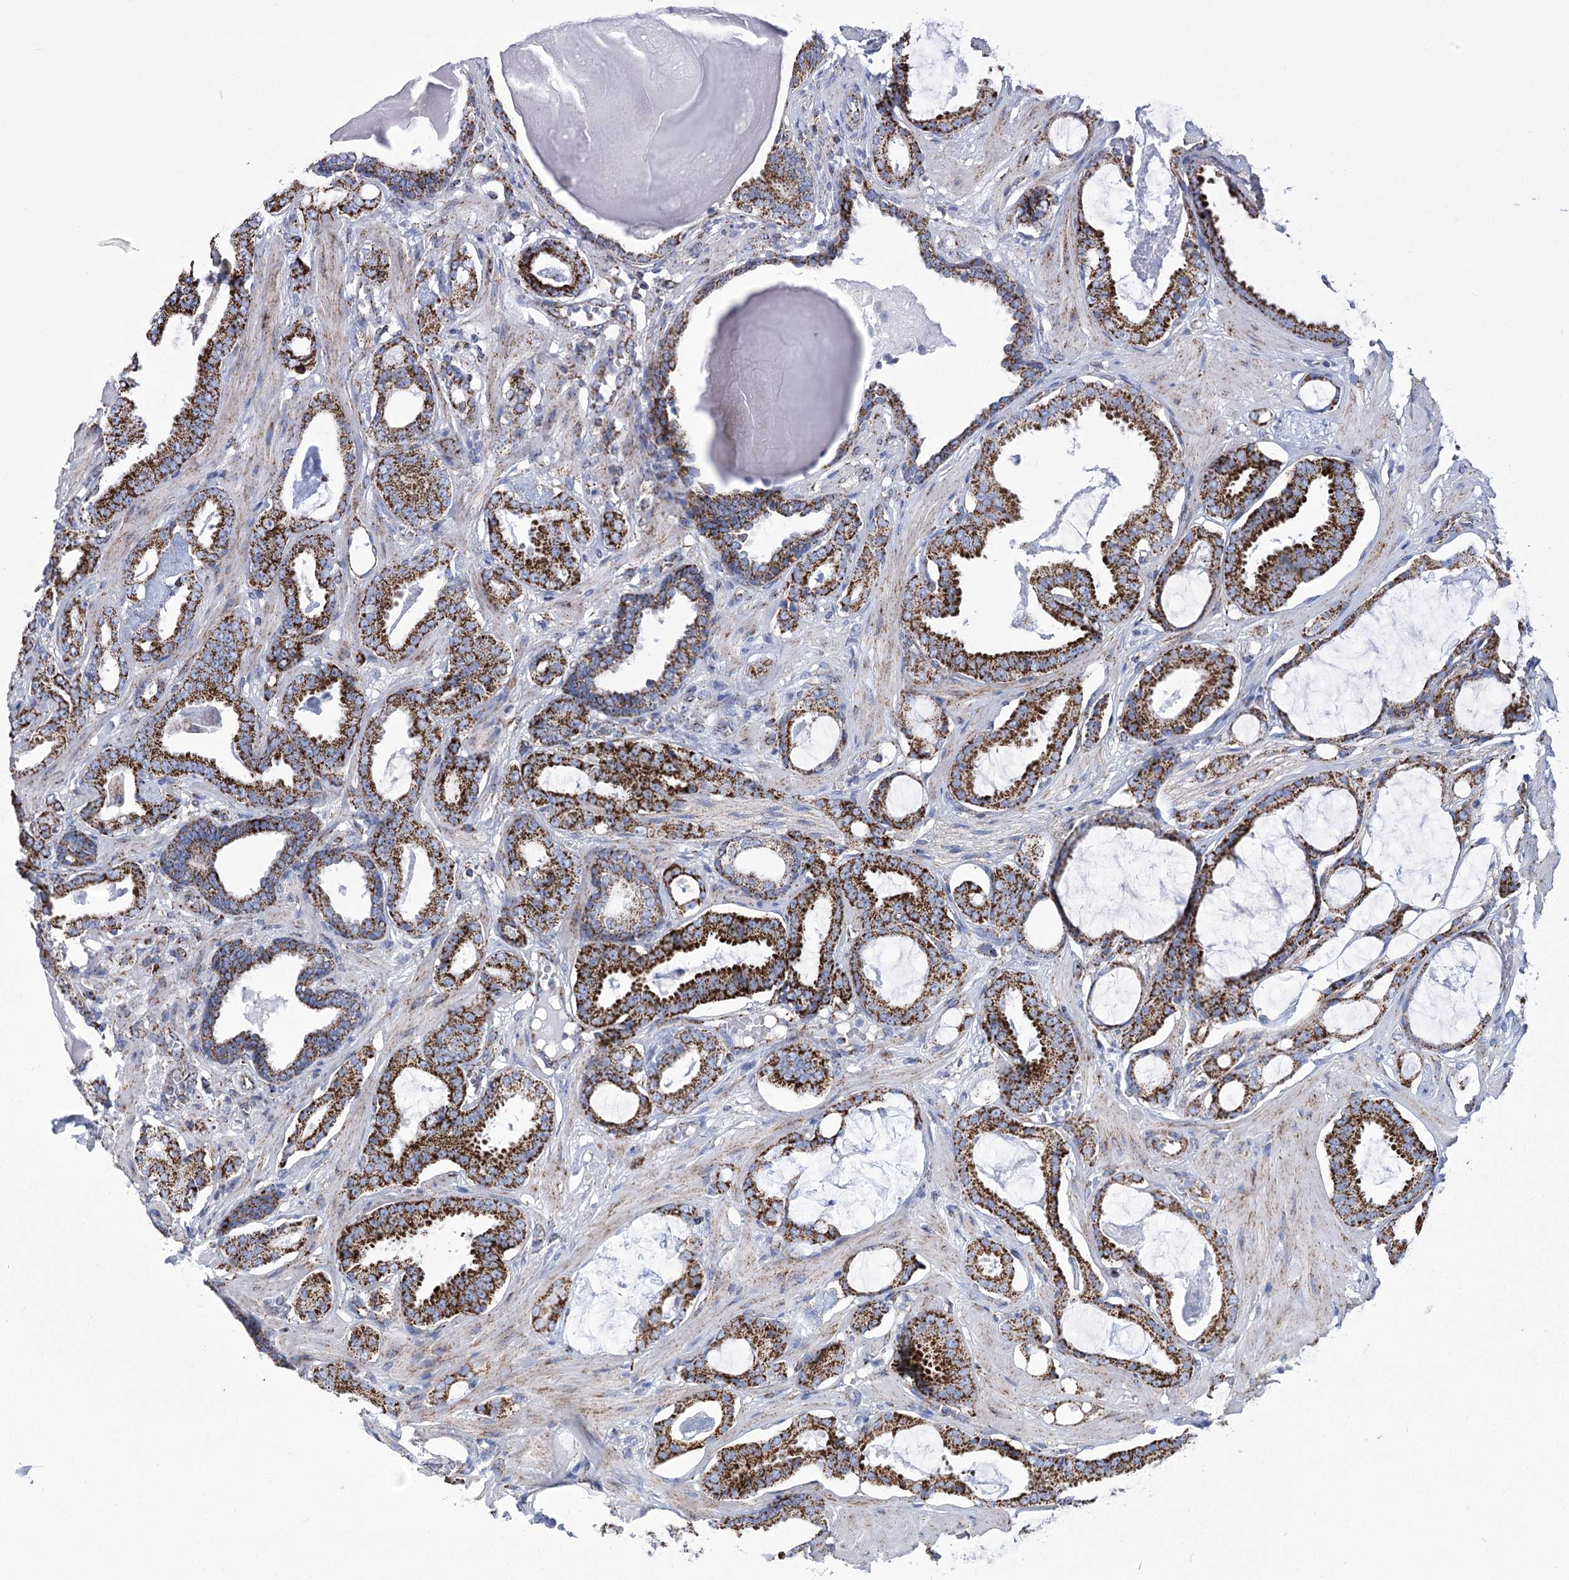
{"staining": {"intensity": "strong", "quantity": ">75%", "location": "cytoplasmic/membranous"}, "tissue": "prostate cancer", "cell_type": "Tumor cells", "image_type": "cancer", "snomed": [{"axis": "morphology", "description": "Adenocarcinoma, Low grade"}, {"axis": "topography", "description": "Prostate"}], "caption": "IHC image of human prostate cancer stained for a protein (brown), which displays high levels of strong cytoplasmic/membranous staining in approximately >75% of tumor cells.", "gene": "PDHB", "patient": {"sex": "male", "age": 53}}